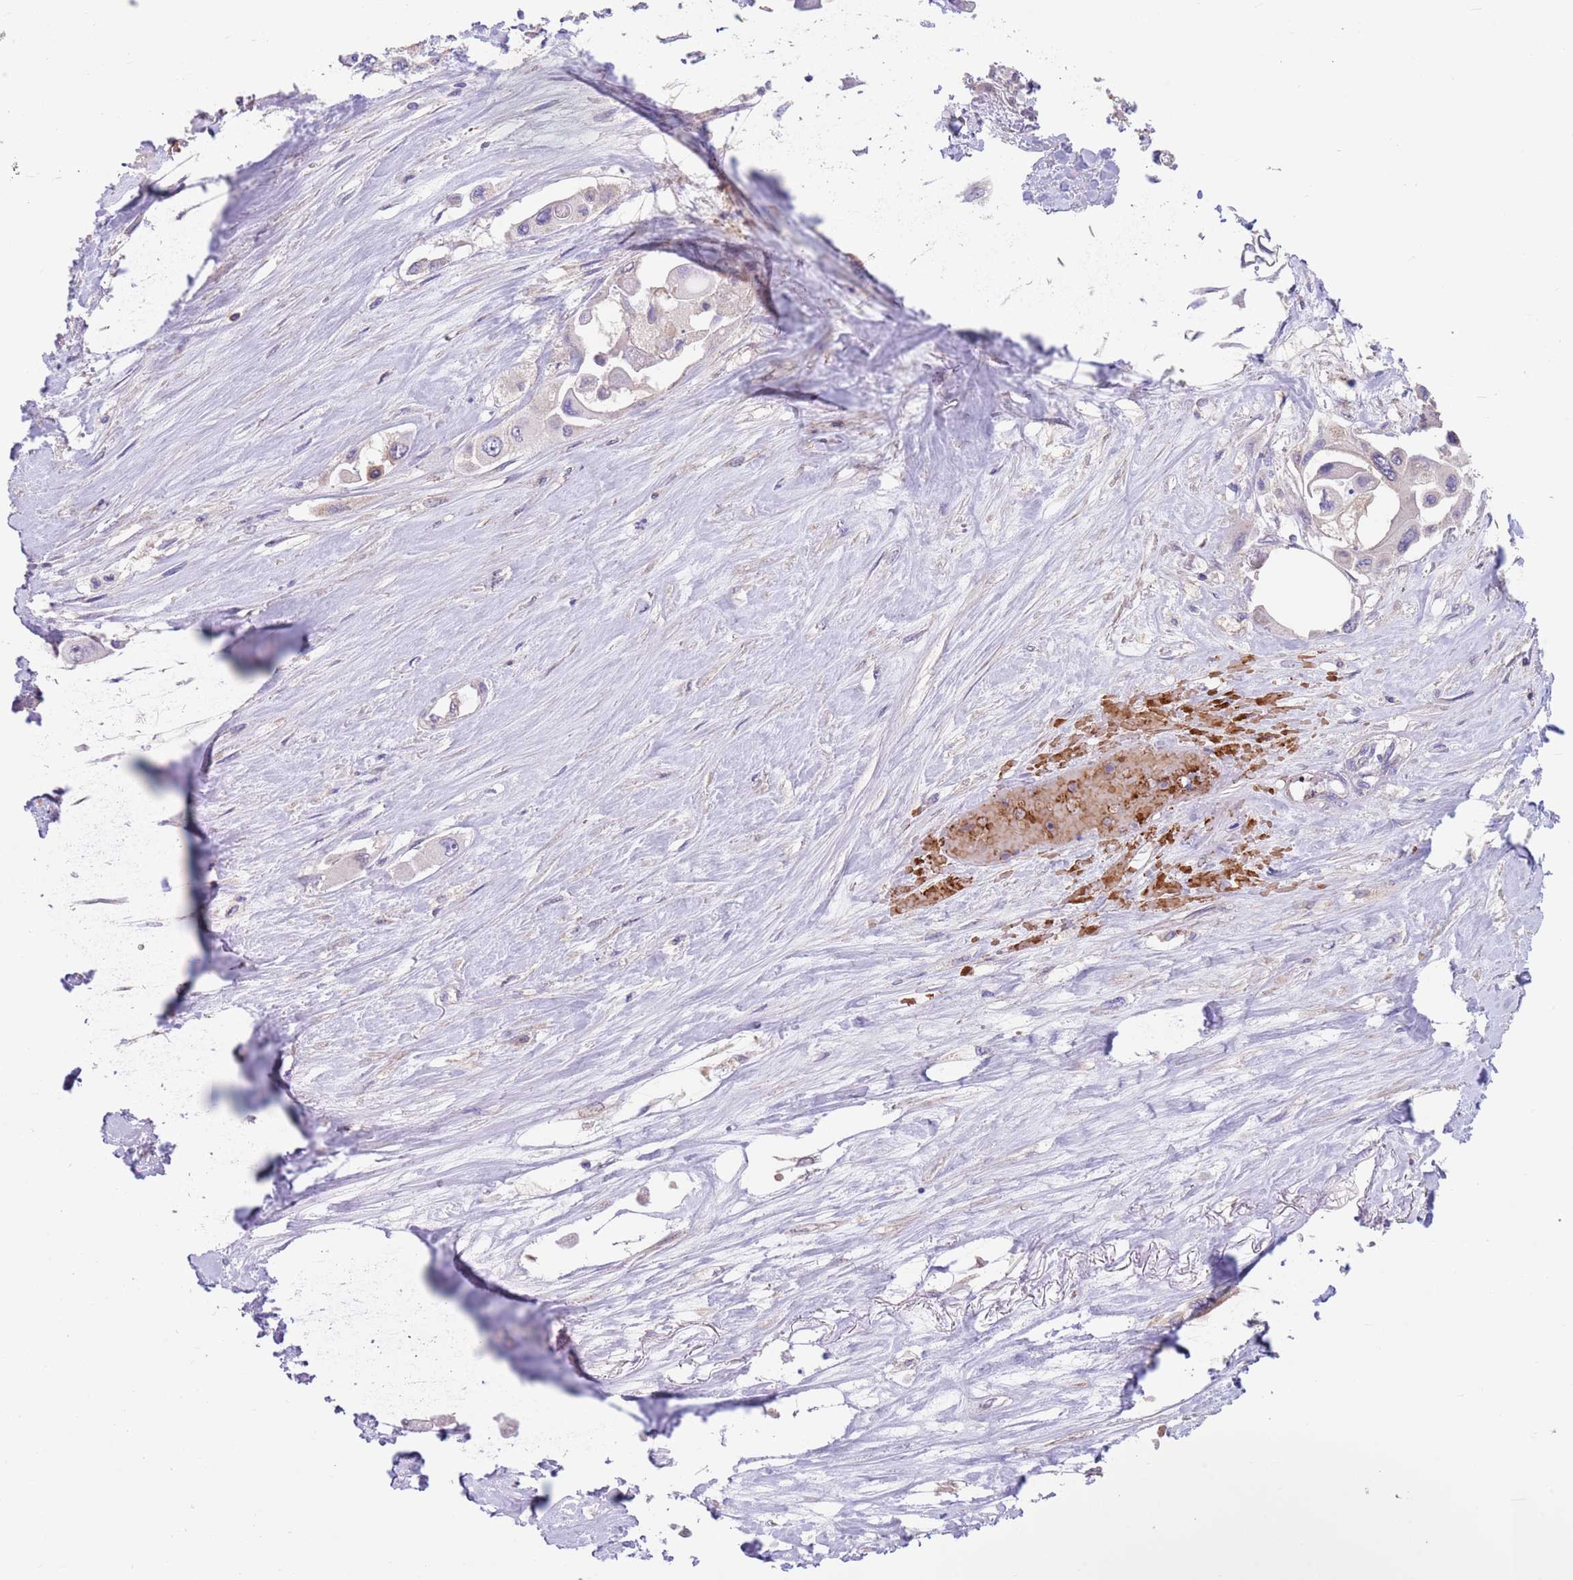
{"staining": {"intensity": "negative", "quantity": "none", "location": "none"}, "tissue": "pancreatic cancer", "cell_type": "Tumor cells", "image_type": "cancer", "snomed": [{"axis": "morphology", "description": "Adenocarcinoma, NOS"}, {"axis": "topography", "description": "Pancreas"}], "caption": "There is no significant expression in tumor cells of adenocarcinoma (pancreatic).", "gene": "ZNF14", "patient": {"sex": "male", "age": 92}}